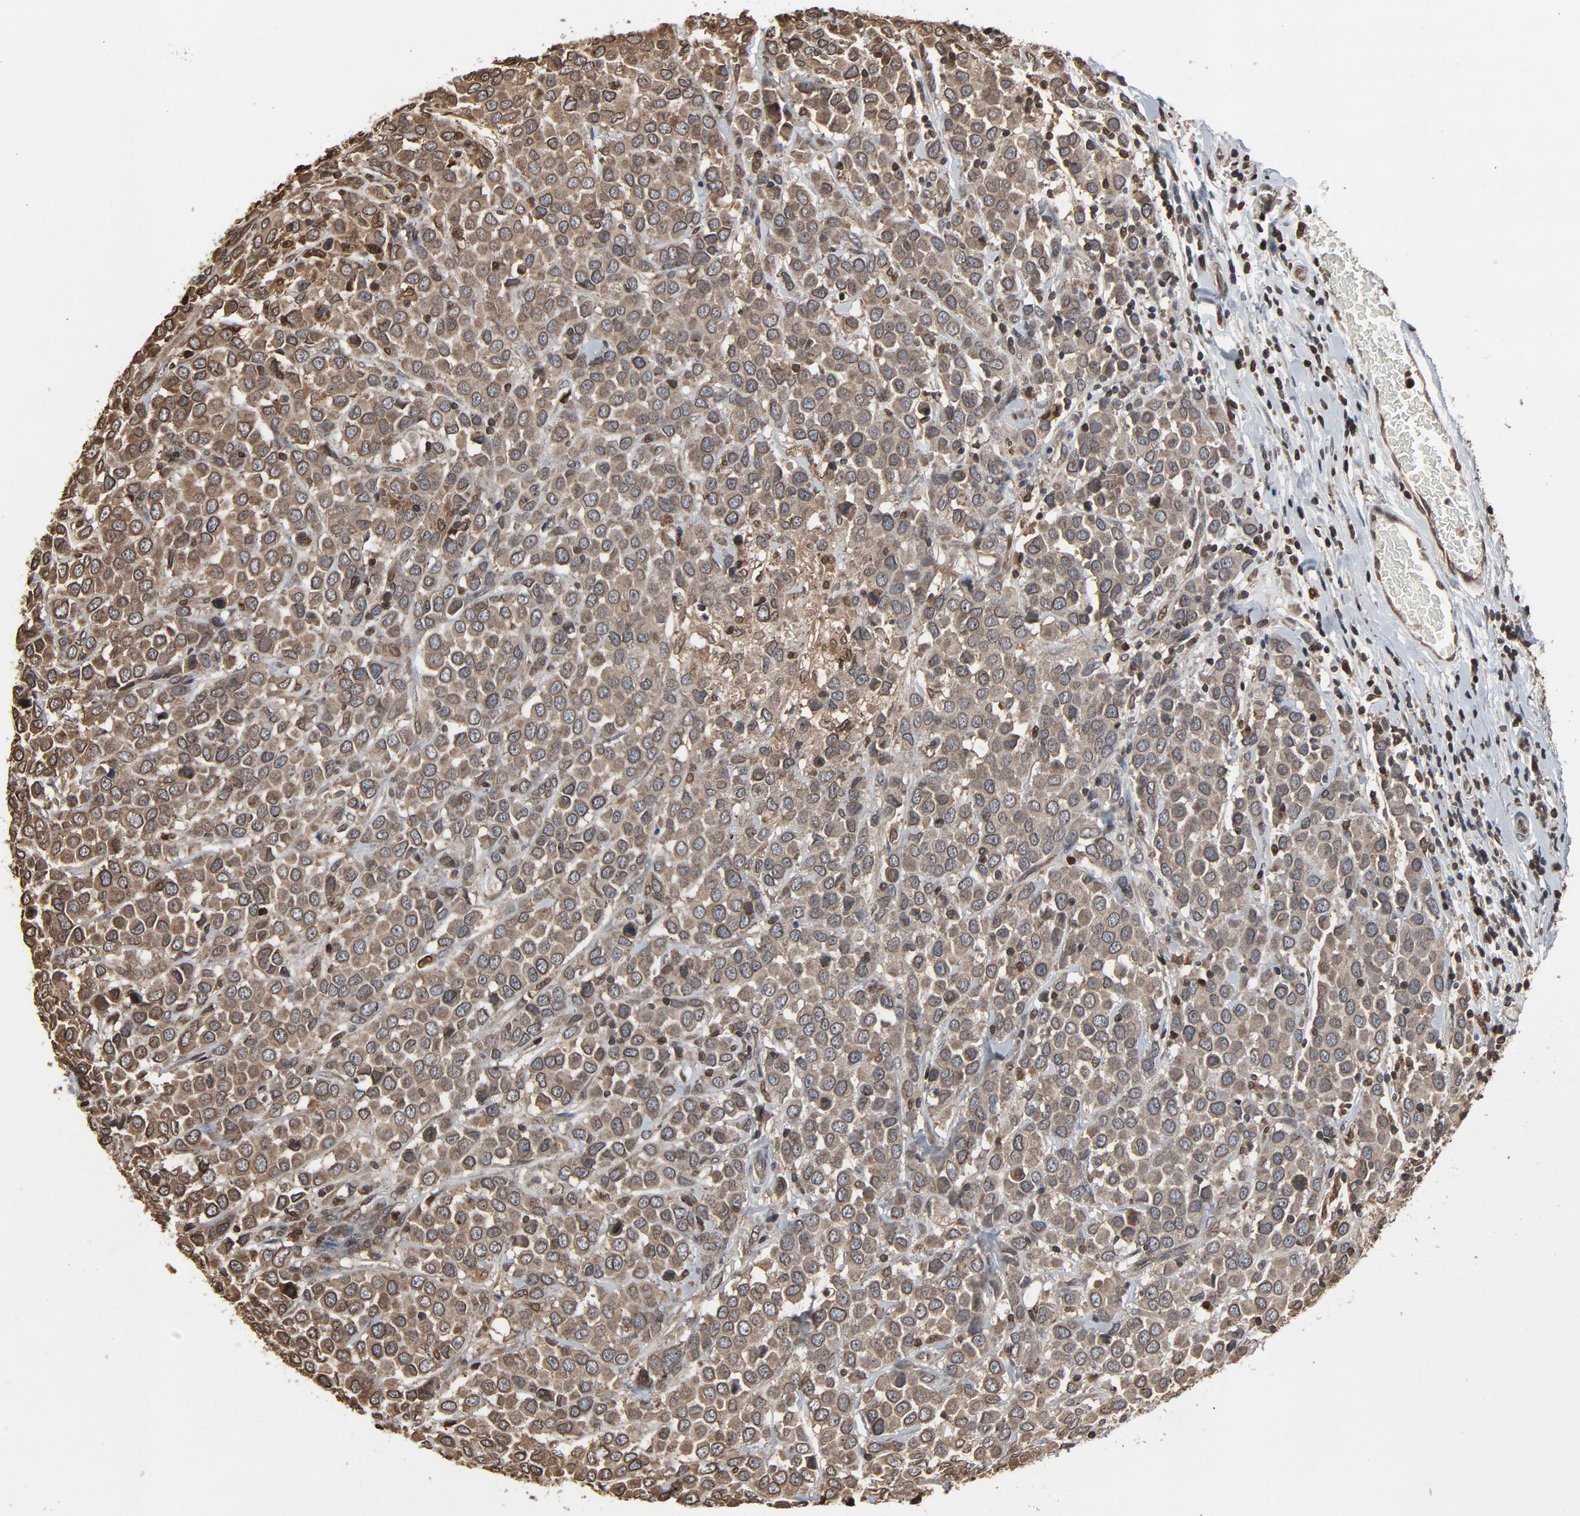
{"staining": {"intensity": "moderate", "quantity": ">75%", "location": "cytoplasmic/membranous,nuclear"}, "tissue": "breast cancer", "cell_type": "Tumor cells", "image_type": "cancer", "snomed": [{"axis": "morphology", "description": "Duct carcinoma"}, {"axis": "topography", "description": "Breast"}], "caption": "An IHC histopathology image of tumor tissue is shown. Protein staining in brown shows moderate cytoplasmic/membranous and nuclear positivity in breast cancer (infiltrating ductal carcinoma) within tumor cells.", "gene": "UBE2D1", "patient": {"sex": "female", "age": 61}}